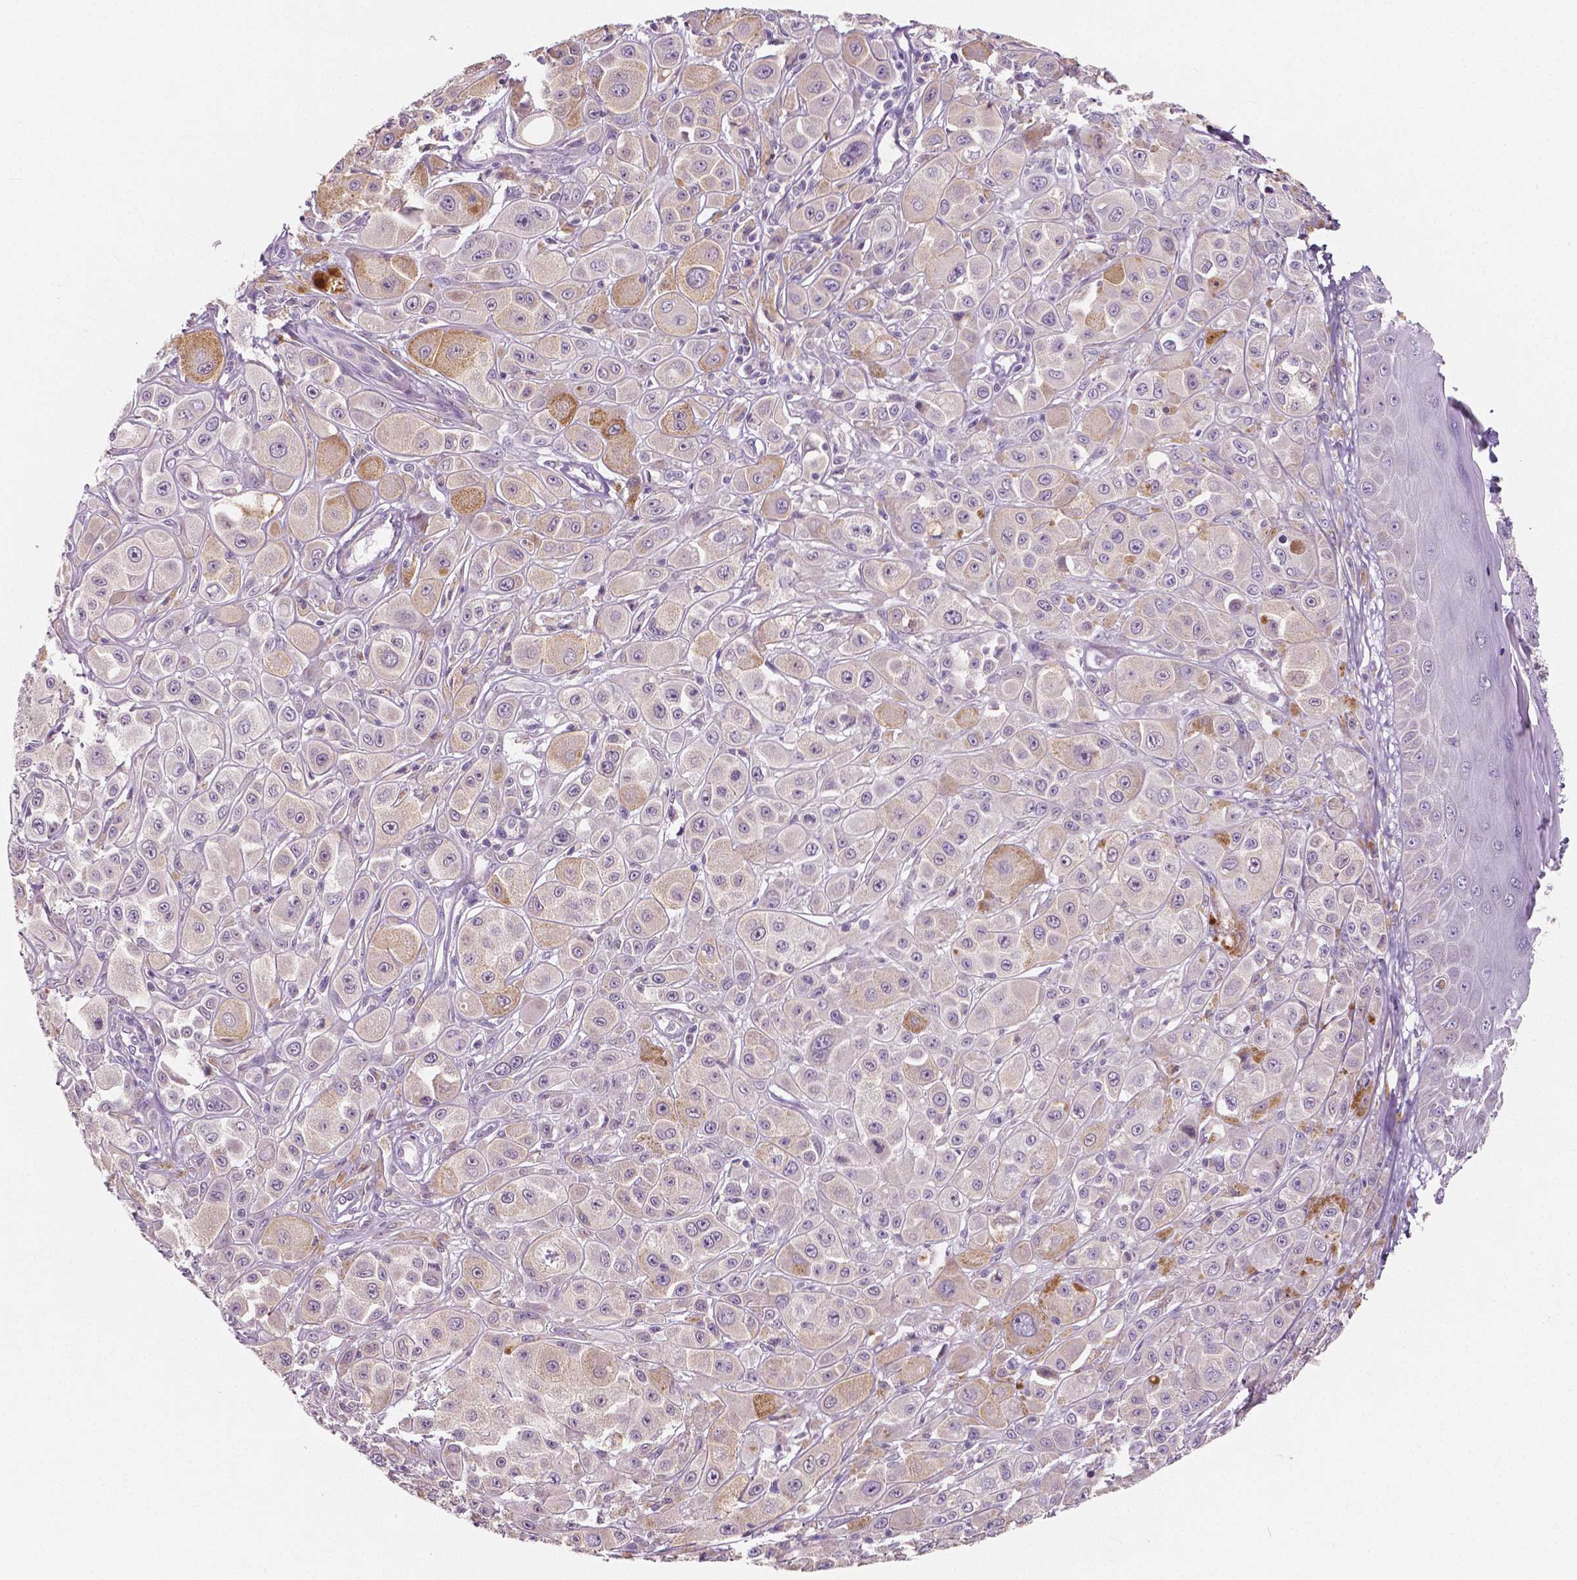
{"staining": {"intensity": "weak", "quantity": "<25%", "location": "cytoplasmic/membranous"}, "tissue": "melanoma", "cell_type": "Tumor cells", "image_type": "cancer", "snomed": [{"axis": "morphology", "description": "Malignant melanoma, NOS"}, {"axis": "topography", "description": "Skin"}], "caption": "Tumor cells show no significant protein positivity in malignant melanoma. (DAB immunohistochemistry (IHC) with hematoxylin counter stain).", "gene": "LSM14B", "patient": {"sex": "male", "age": 67}}